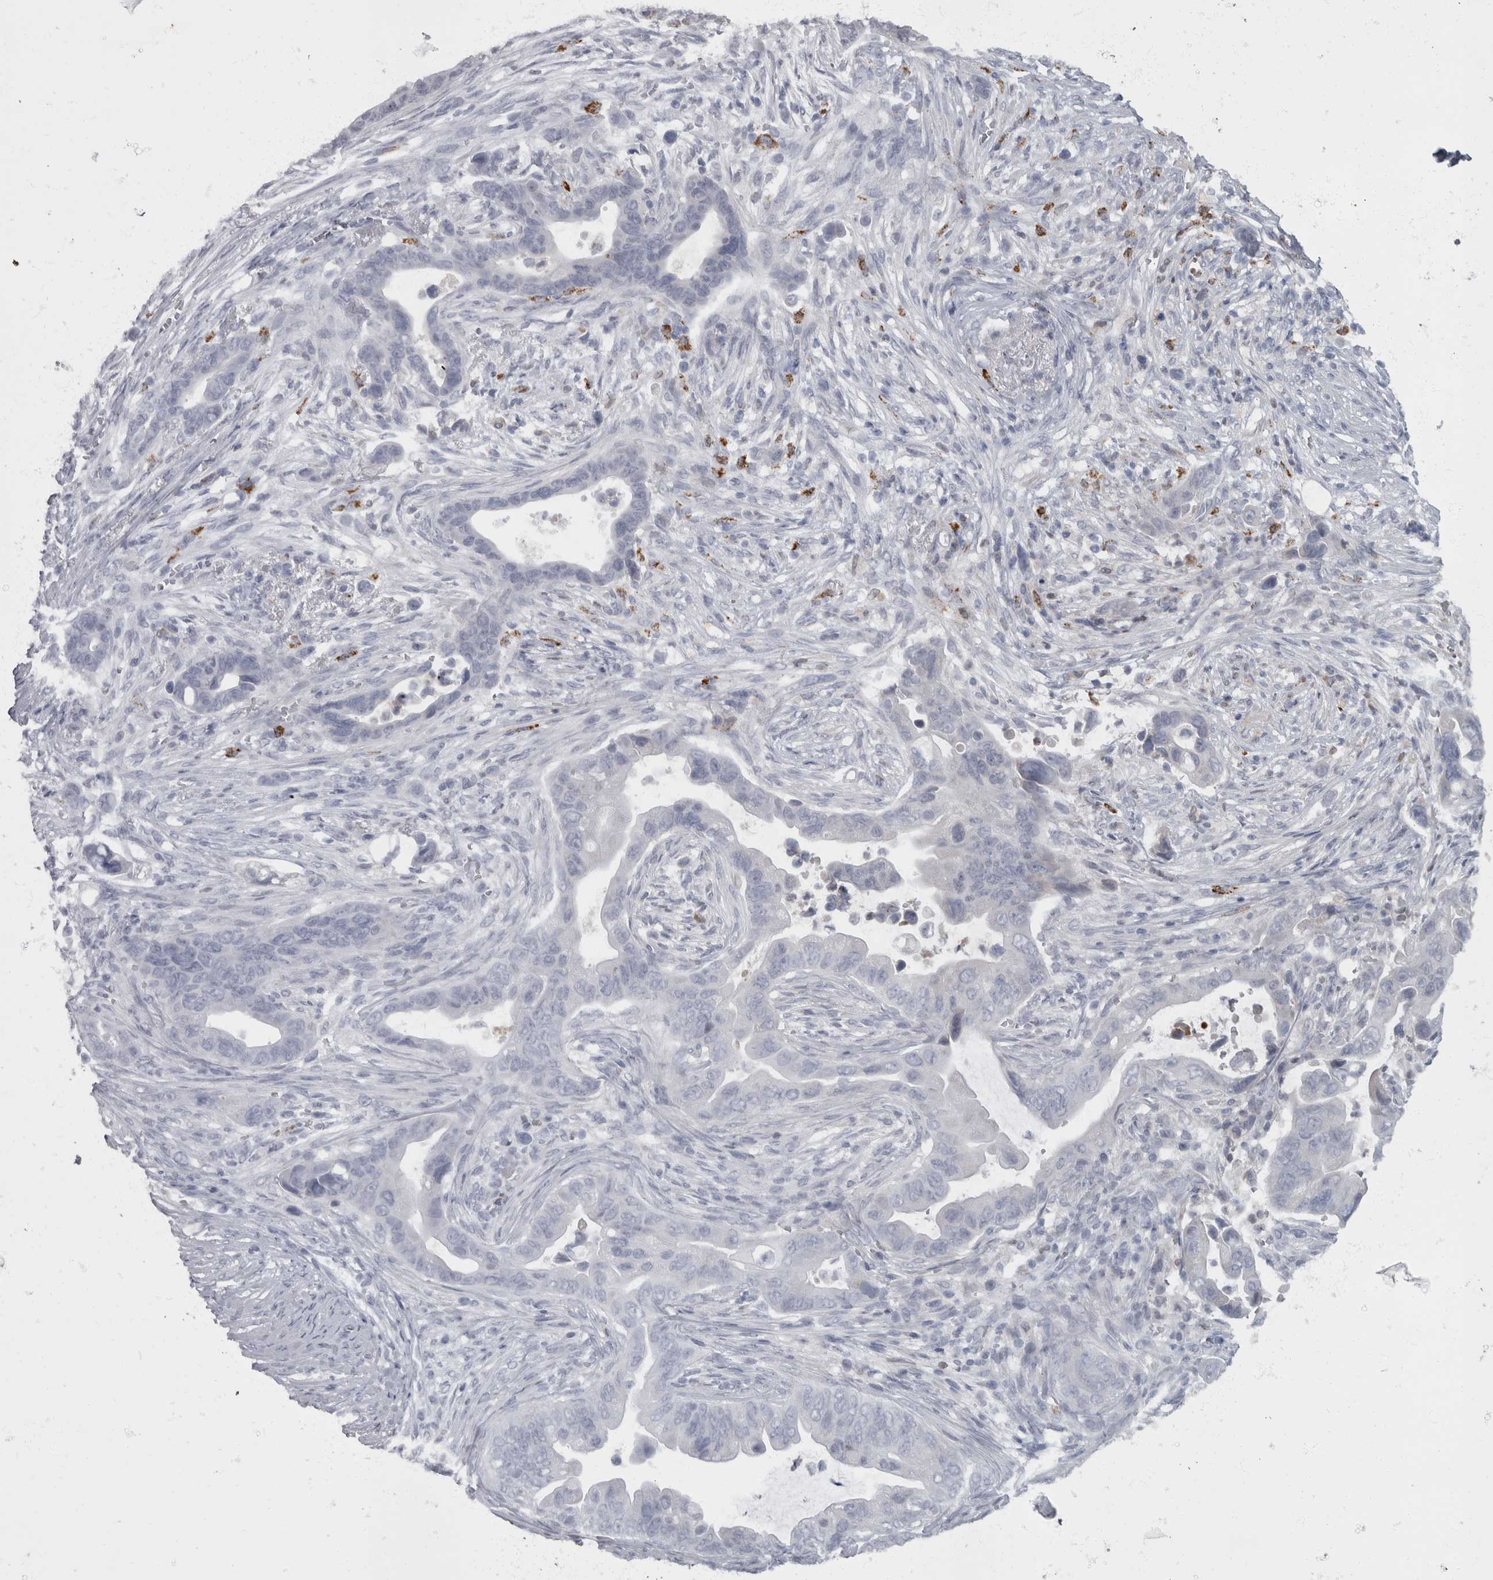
{"staining": {"intensity": "negative", "quantity": "none", "location": "none"}, "tissue": "pancreatic cancer", "cell_type": "Tumor cells", "image_type": "cancer", "snomed": [{"axis": "morphology", "description": "Adenocarcinoma, NOS"}, {"axis": "topography", "description": "Pancreas"}], "caption": "Pancreatic cancer stained for a protein using immunohistochemistry displays no positivity tumor cells.", "gene": "PPP1R3C", "patient": {"sex": "female", "age": 72}}